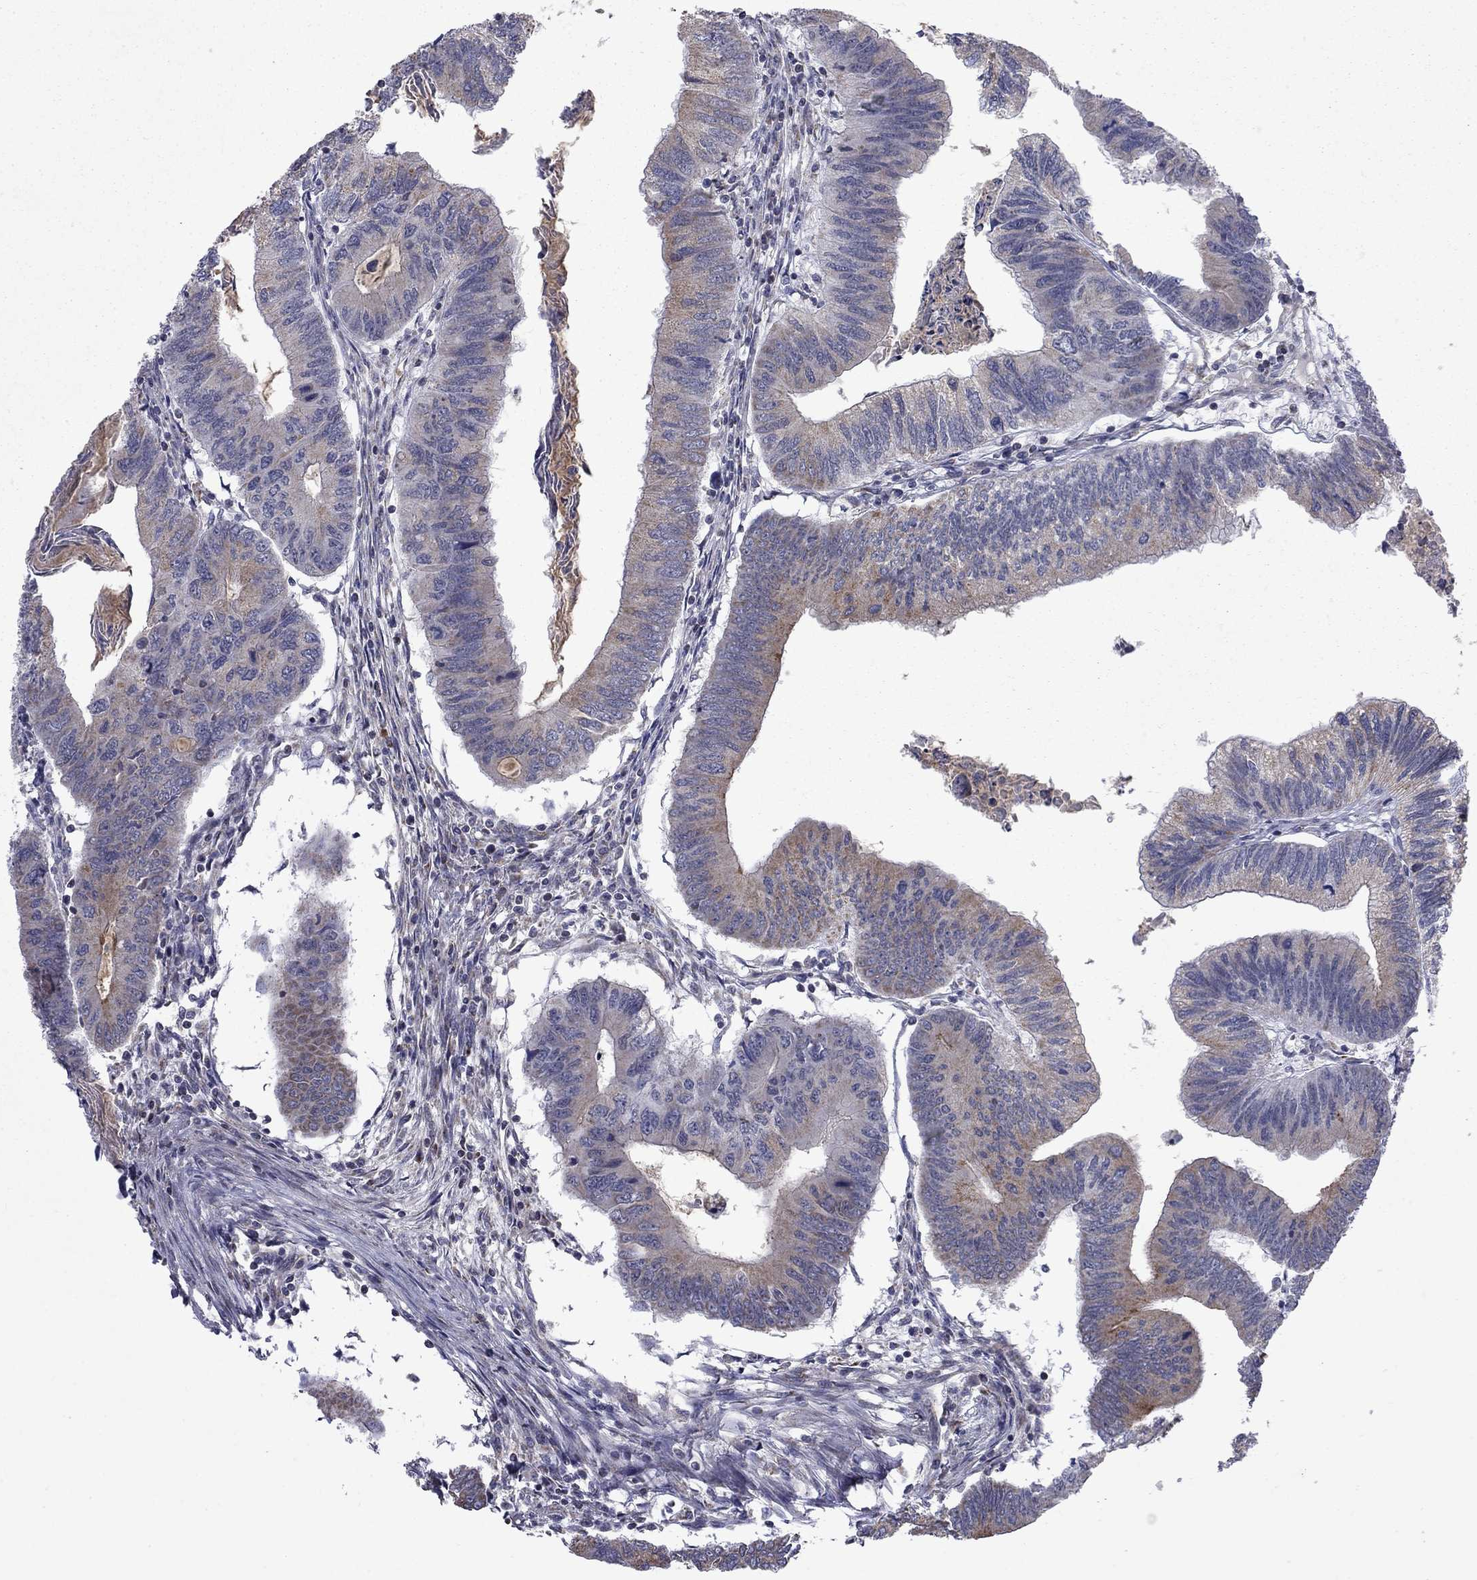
{"staining": {"intensity": "weak", "quantity": "<25%", "location": "cytoplasmic/membranous"}, "tissue": "colorectal cancer", "cell_type": "Tumor cells", "image_type": "cancer", "snomed": [{"axis": "morphology", "description": "Adenocarcinoma, NOS"}, {"axis": "topography", "description": "Colon"}], "caption": "Colorectal cancer (adenocarcinoma) was stained to show a protein in brown. There is no significant staining in tumor cells.", "gene": "DOP1B", "patient": {"sex": "male", "age": 53}}